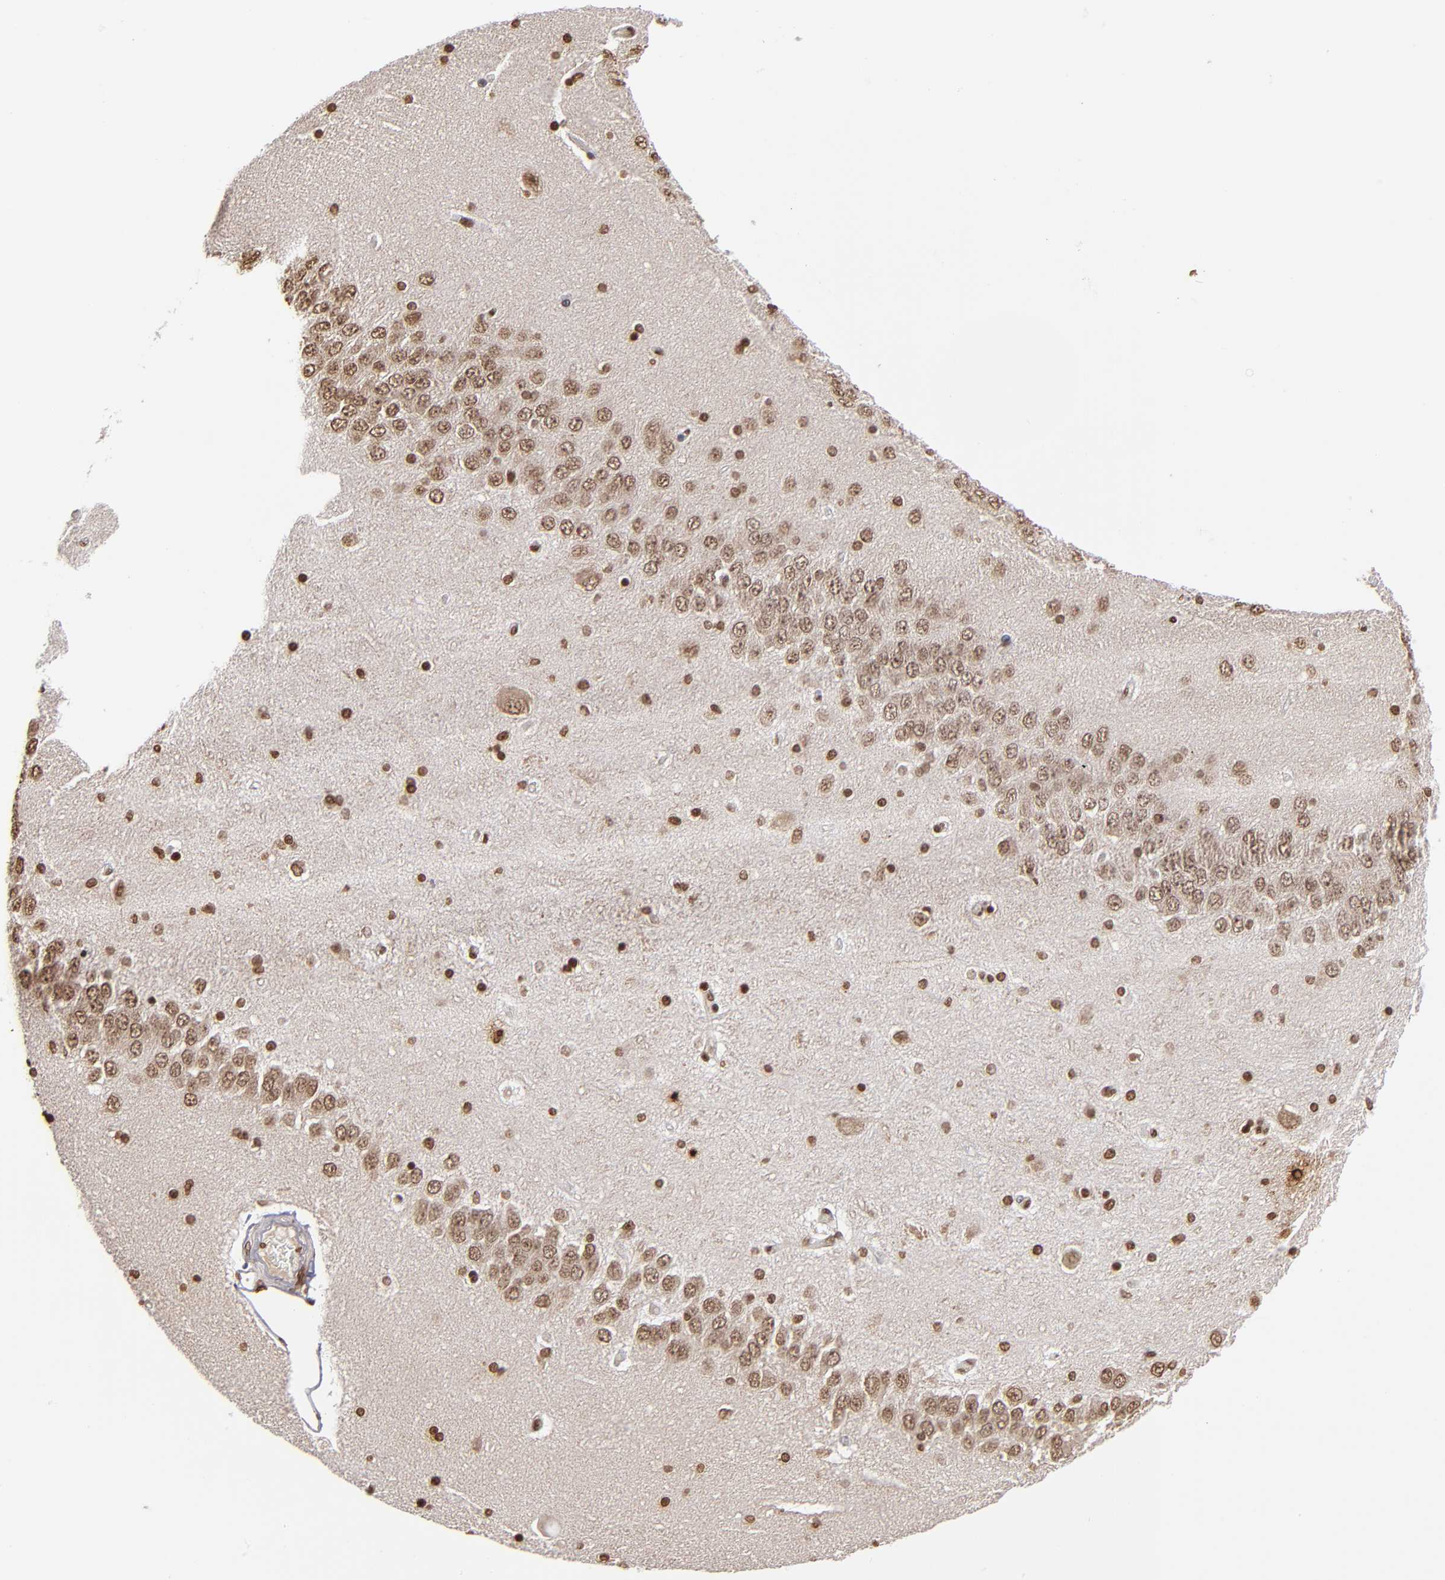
{"staining": {"intensity": "moderate", "quantity": ">75%", "location": "nuclear"}, "tissue": "hippocampus", "cell_type": "Glial cells", "image_type": "normal", "snomed": [{"axis": "morphology", "description": "Normal tissue, NOS"}, {"axis": "topography", "description": "Hippocampus"}], "caption": "The micrograph shows staining of benign hippocampus, revealing moderate nuclear protein expression (brown color) within glial cells.", "gene": "ABL2", "patient": {"sex": "female", "age": 54}}